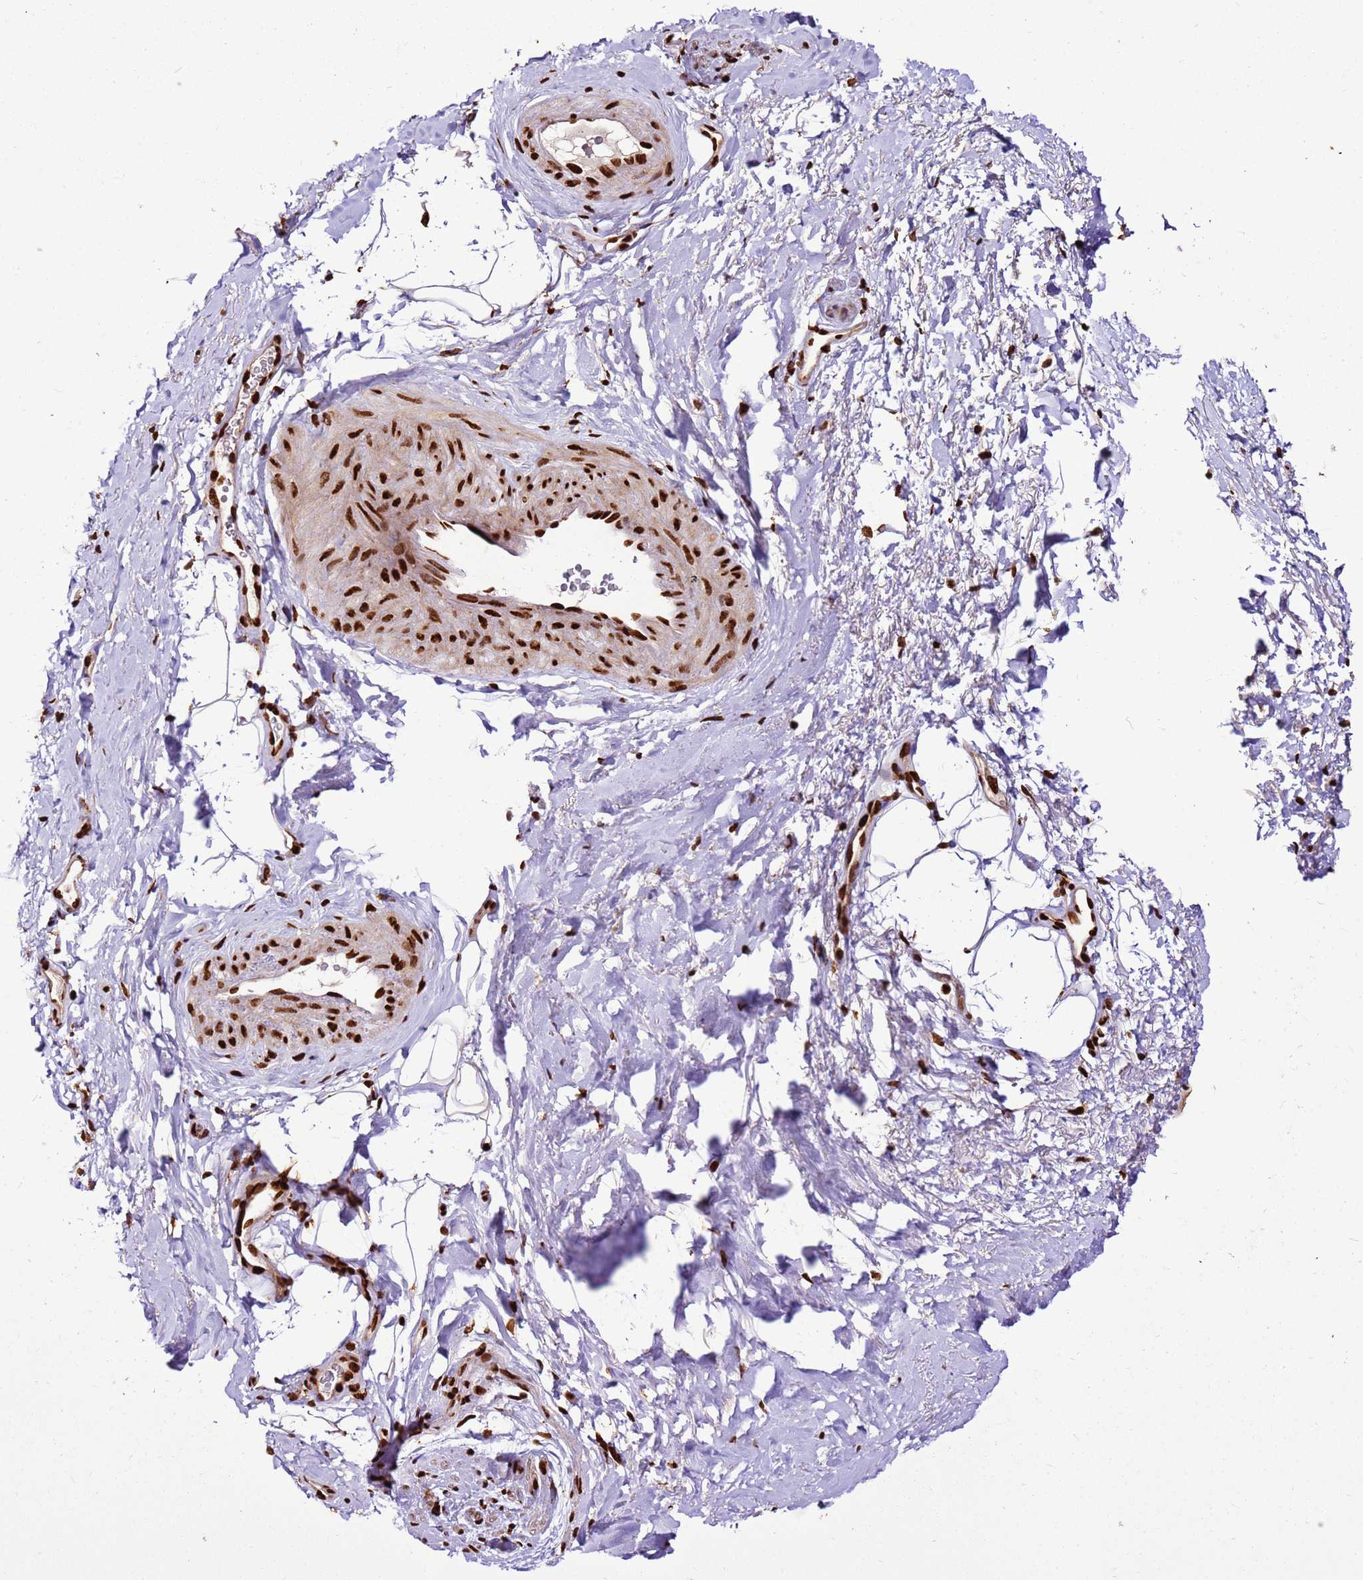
{"staining": {"intensity": "strong", "quantity": ">75%", "location": "nuclear"}, "tissue": "smooth muscle", "cell_type": "Smooth muscle cells", "image_type": "normal", "snomed": [{"axis": "morphology", "description": "Normal tissue, NOS"}, {"axis": "topography", "description": "Smooth muscle"}, {"axis": "topography", "description": "Peripheral nerve tissue"}], "caption": "Smooth muscle cells show strong nuclear positivity in approximately >75% of cells in benign smooth muscle.", "gene": "HNRNPAB", "patient": {"sex": "male", "age": 69}}